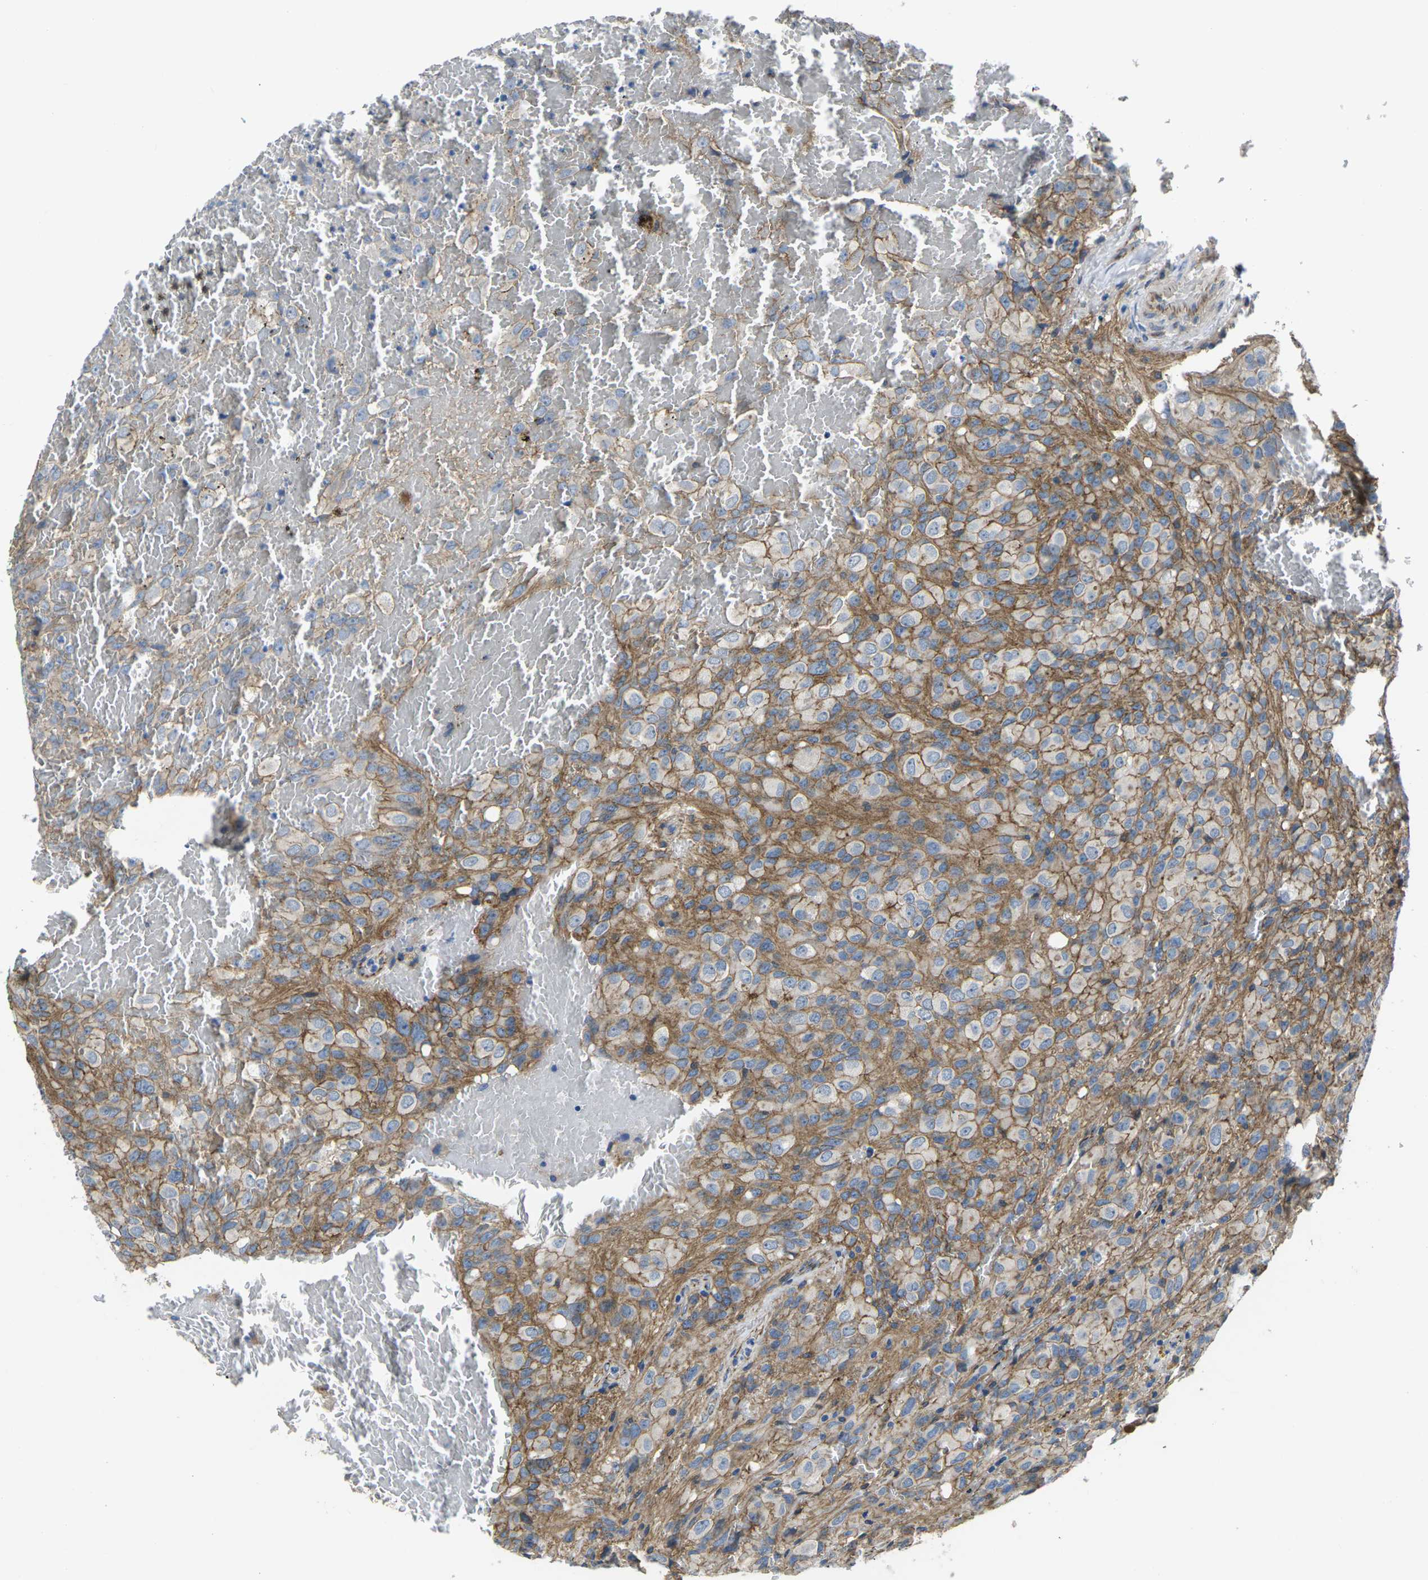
{"staining": {"intensity": "moderate", "quantity": "25%-75%", "location": "cytoplasmic/membranous"}, "tissue": "glioma", "cell_type": "Tumor cells", "image_type": "cancer", "snomed": [{"axis": "morphology", "description": "Glioma, malignant, High grade"}, {"axis": "topography", "description": "Brain"}], "caption": "This photomicrograph exhibits IHC staining of human glioma, with medium moderate cytoplasmic/membranous staining in approximately 25%-75% of tumor cells.", "gene": "CTNND1", "patient": {"sex": "male", "age": 32}}